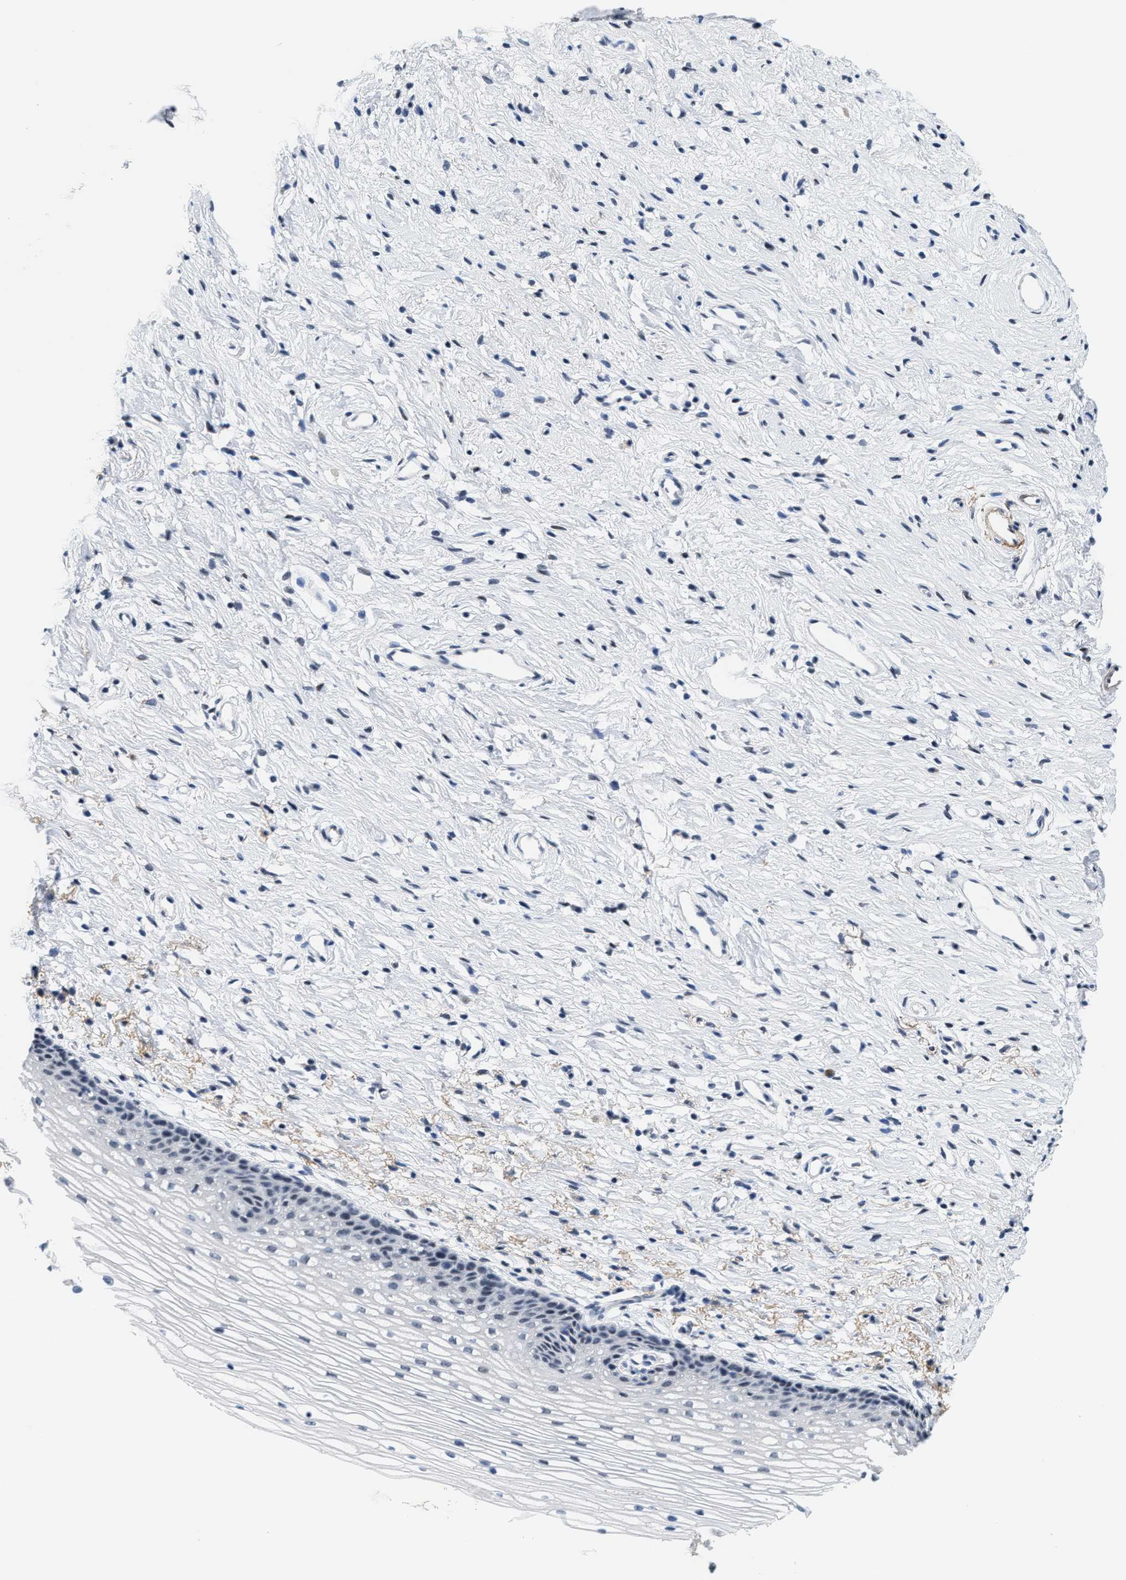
{"staining": {"intensity": "negative", "quantity": "none", "location": "none"}, "tissue": "cervix", "cell_type": "Glandular cells", "image_type": "normal", "snomed": [{"axis": "morphology", "description": "Normal tissue, NOS"}, {"axis": "topography", "description": "Cervix"}], "caption": "The immunohistochemistry histopathology image has no significant staining in glandular cells of cervix.", "gene": "SETD1B", "patient": {"sex": "female", "age": 77}}